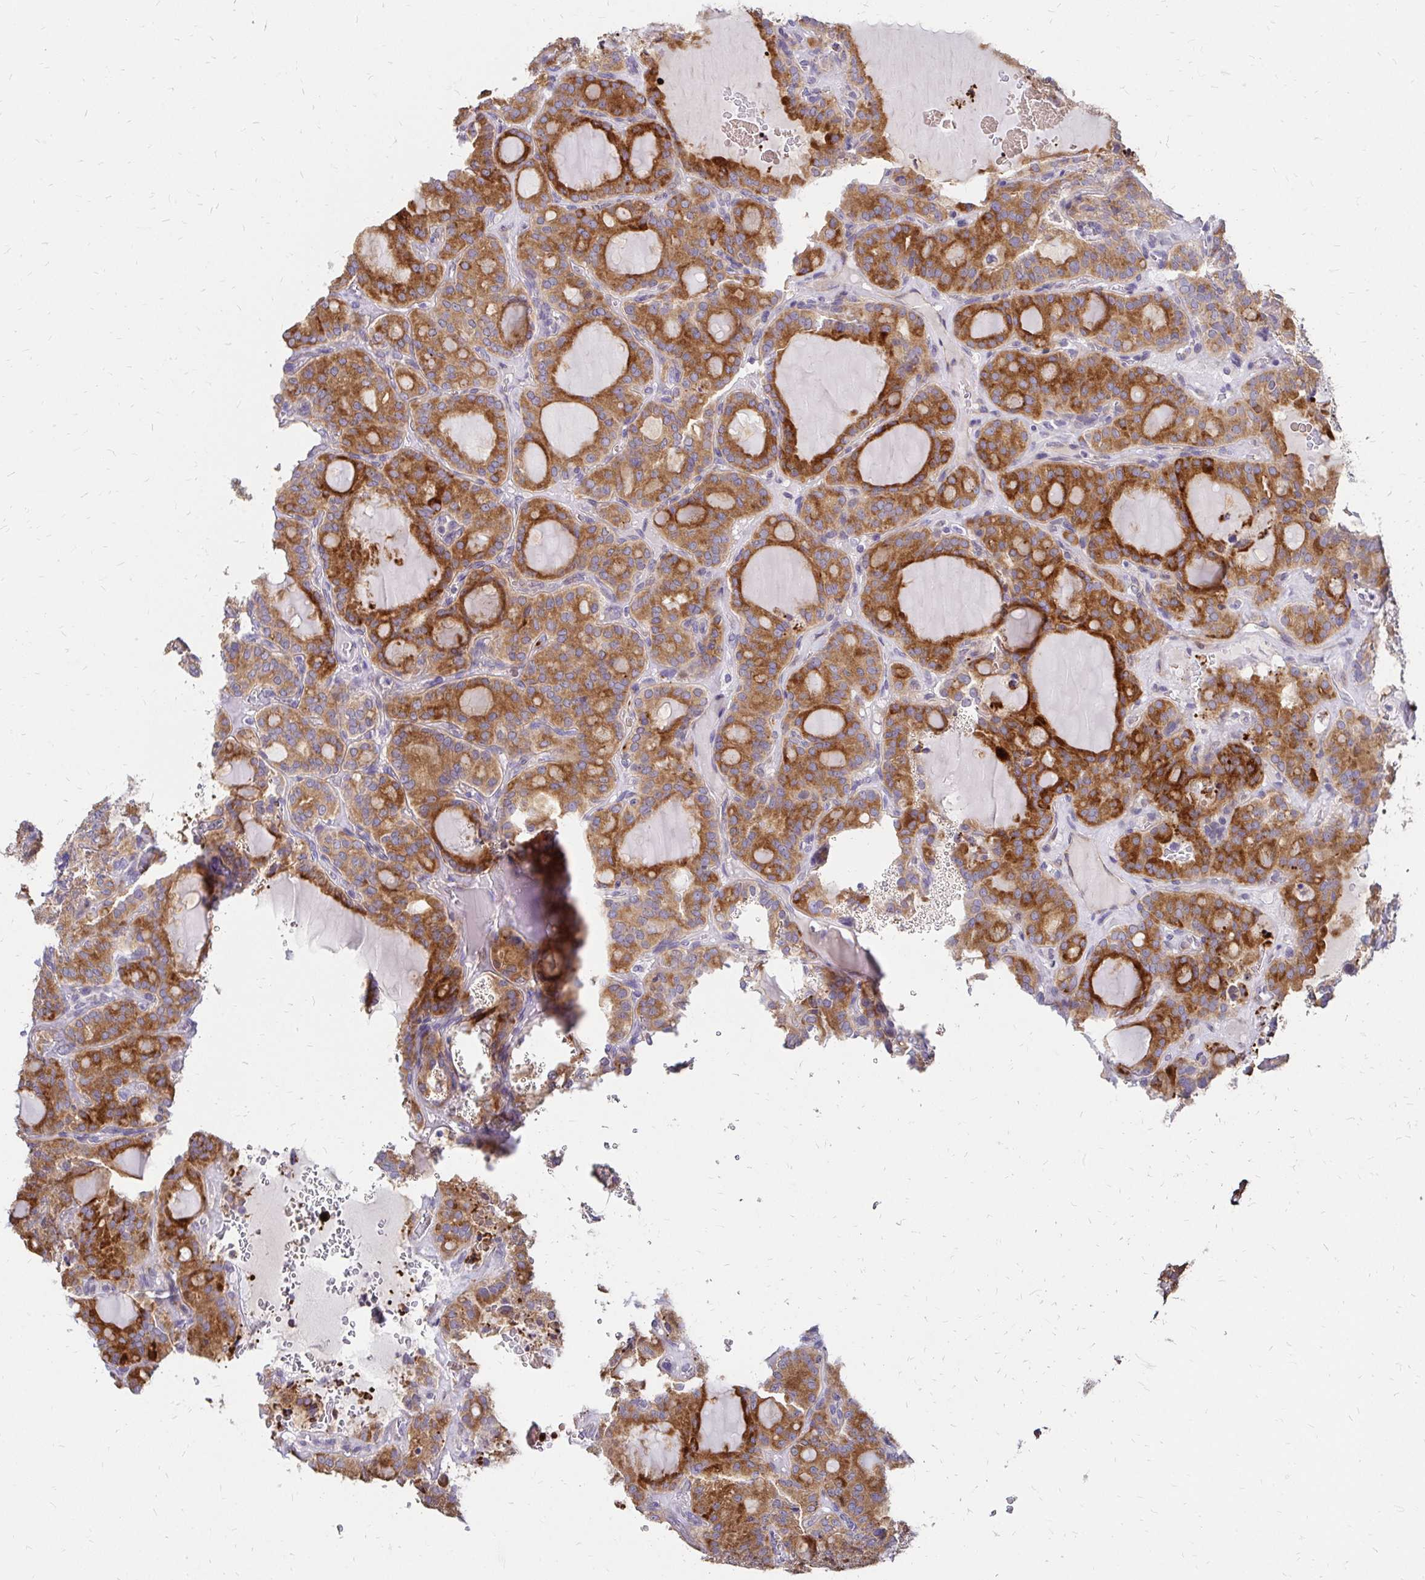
{"staining": {"intensity": "moderate", "quantity": ">75%", "location": "cytoplasmic/membranous"}, "tissue": "thyroid cancer", "cell_type": "Tumor cells", "image_type": "cancer", "snomed": [{"axis": "morphology", "description": "Papillary adenocarcinoma, NOS"}, {"axis": "topography", "description": "Thyroid gland"}], "caption": "Immunohistochemistry (IHC) photomicrograph of human thyroid cancer (papillary adenocarcinoma) stained for a protein (brown), which displays medium levels of moderate cytoplasmic/membranous positivity in approximately >75% of tumor cells.", "gene": "PRIMA1", "patient": {"sex": "male", "age": 87}}